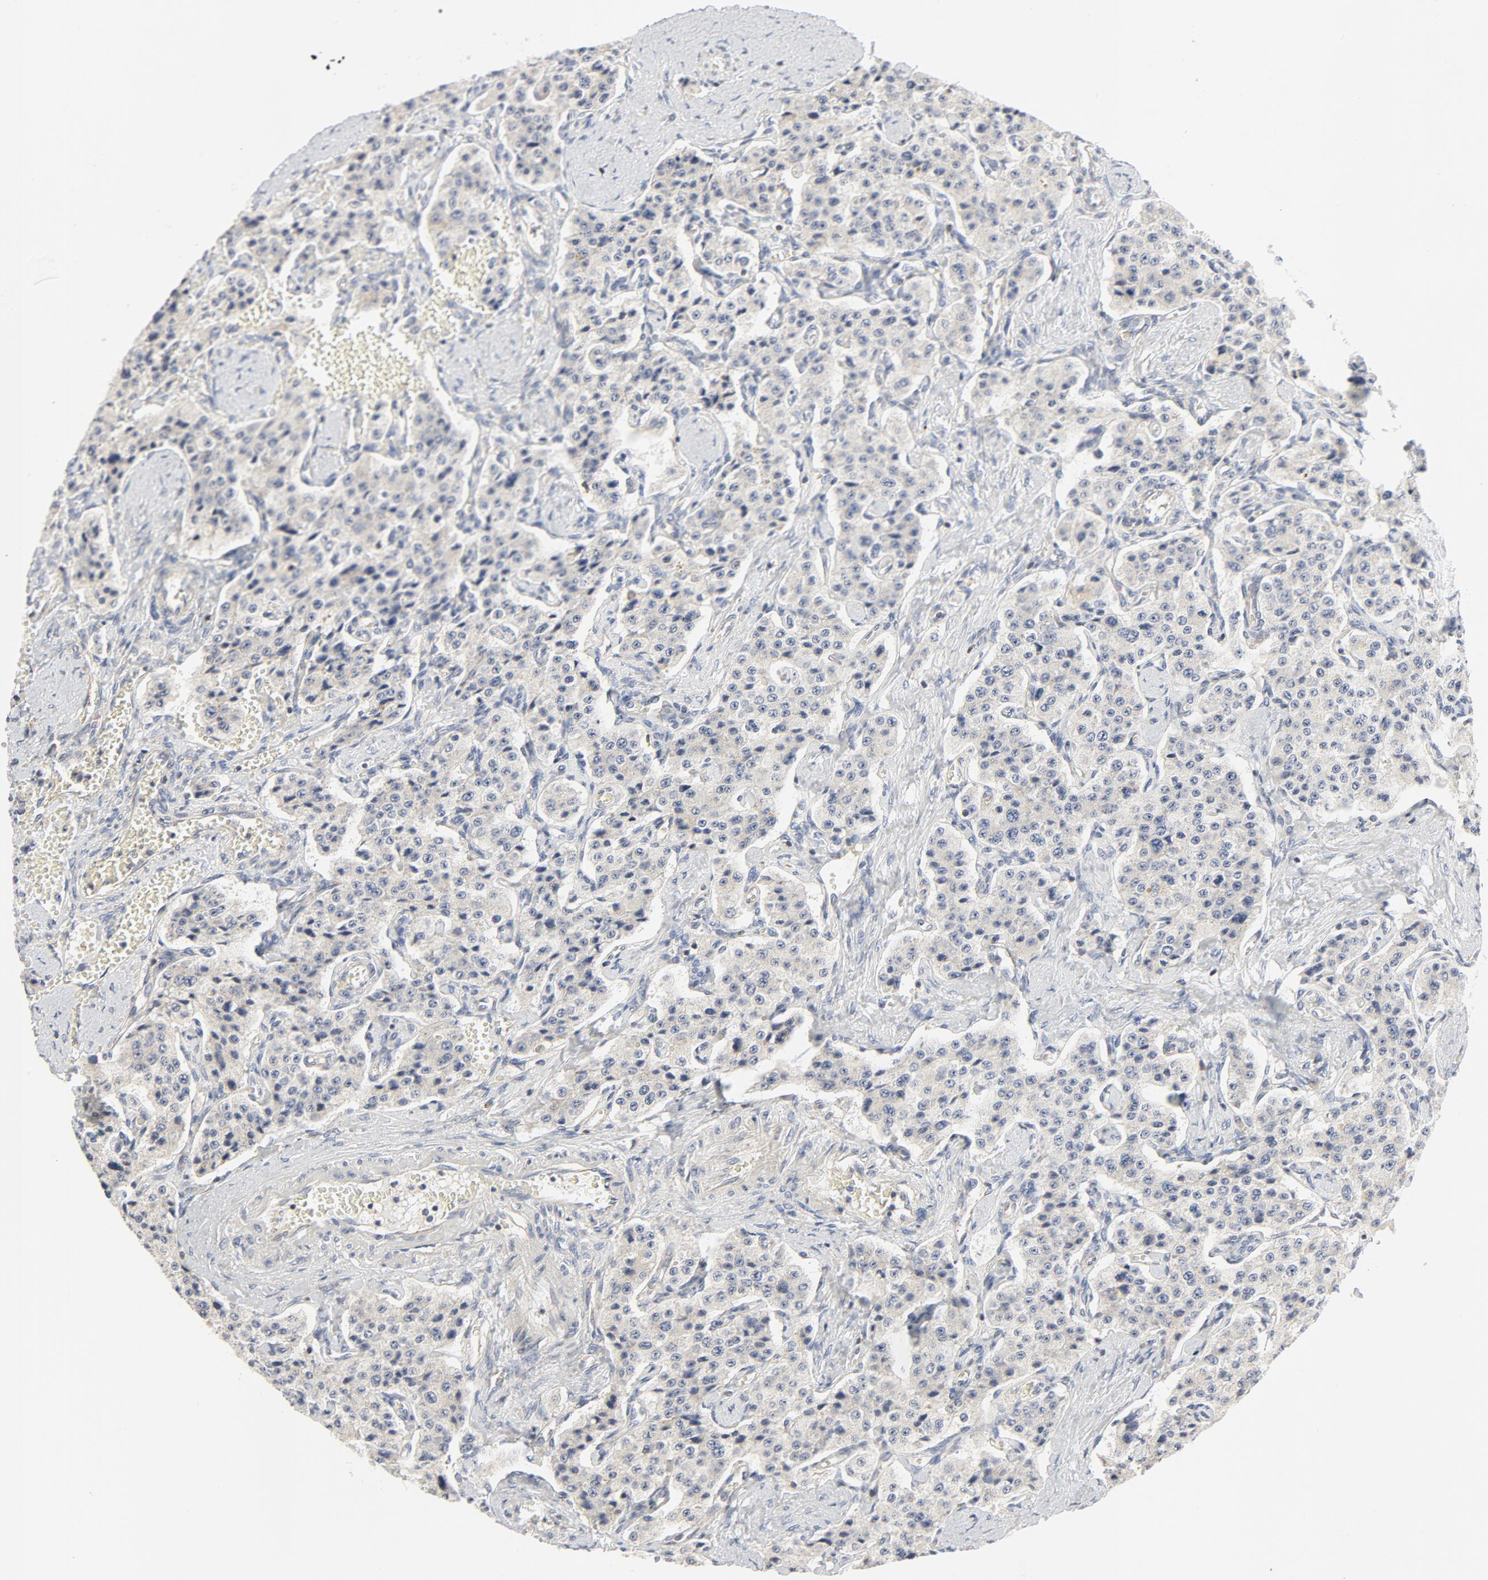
{"staining": {"intensity": "negative", "quantity": "none", "location": "none"}, "tissue": "carcinoid", "cell_type": "Tumor cells", "image_type": "cancer", "snomed": [{"axis": "morphology", "description": "Carcinoid, malignant, NOS"}, {"axis": "topography", "description": "Small intestine"}], "caption": "The immunohistochemistry micrograph has no significant staining in tumor cells of carcinoid tissue. Nuclei are stained in blue.", "gene": "RABEP1", "patient": {"sex": "male", "age": 52}}